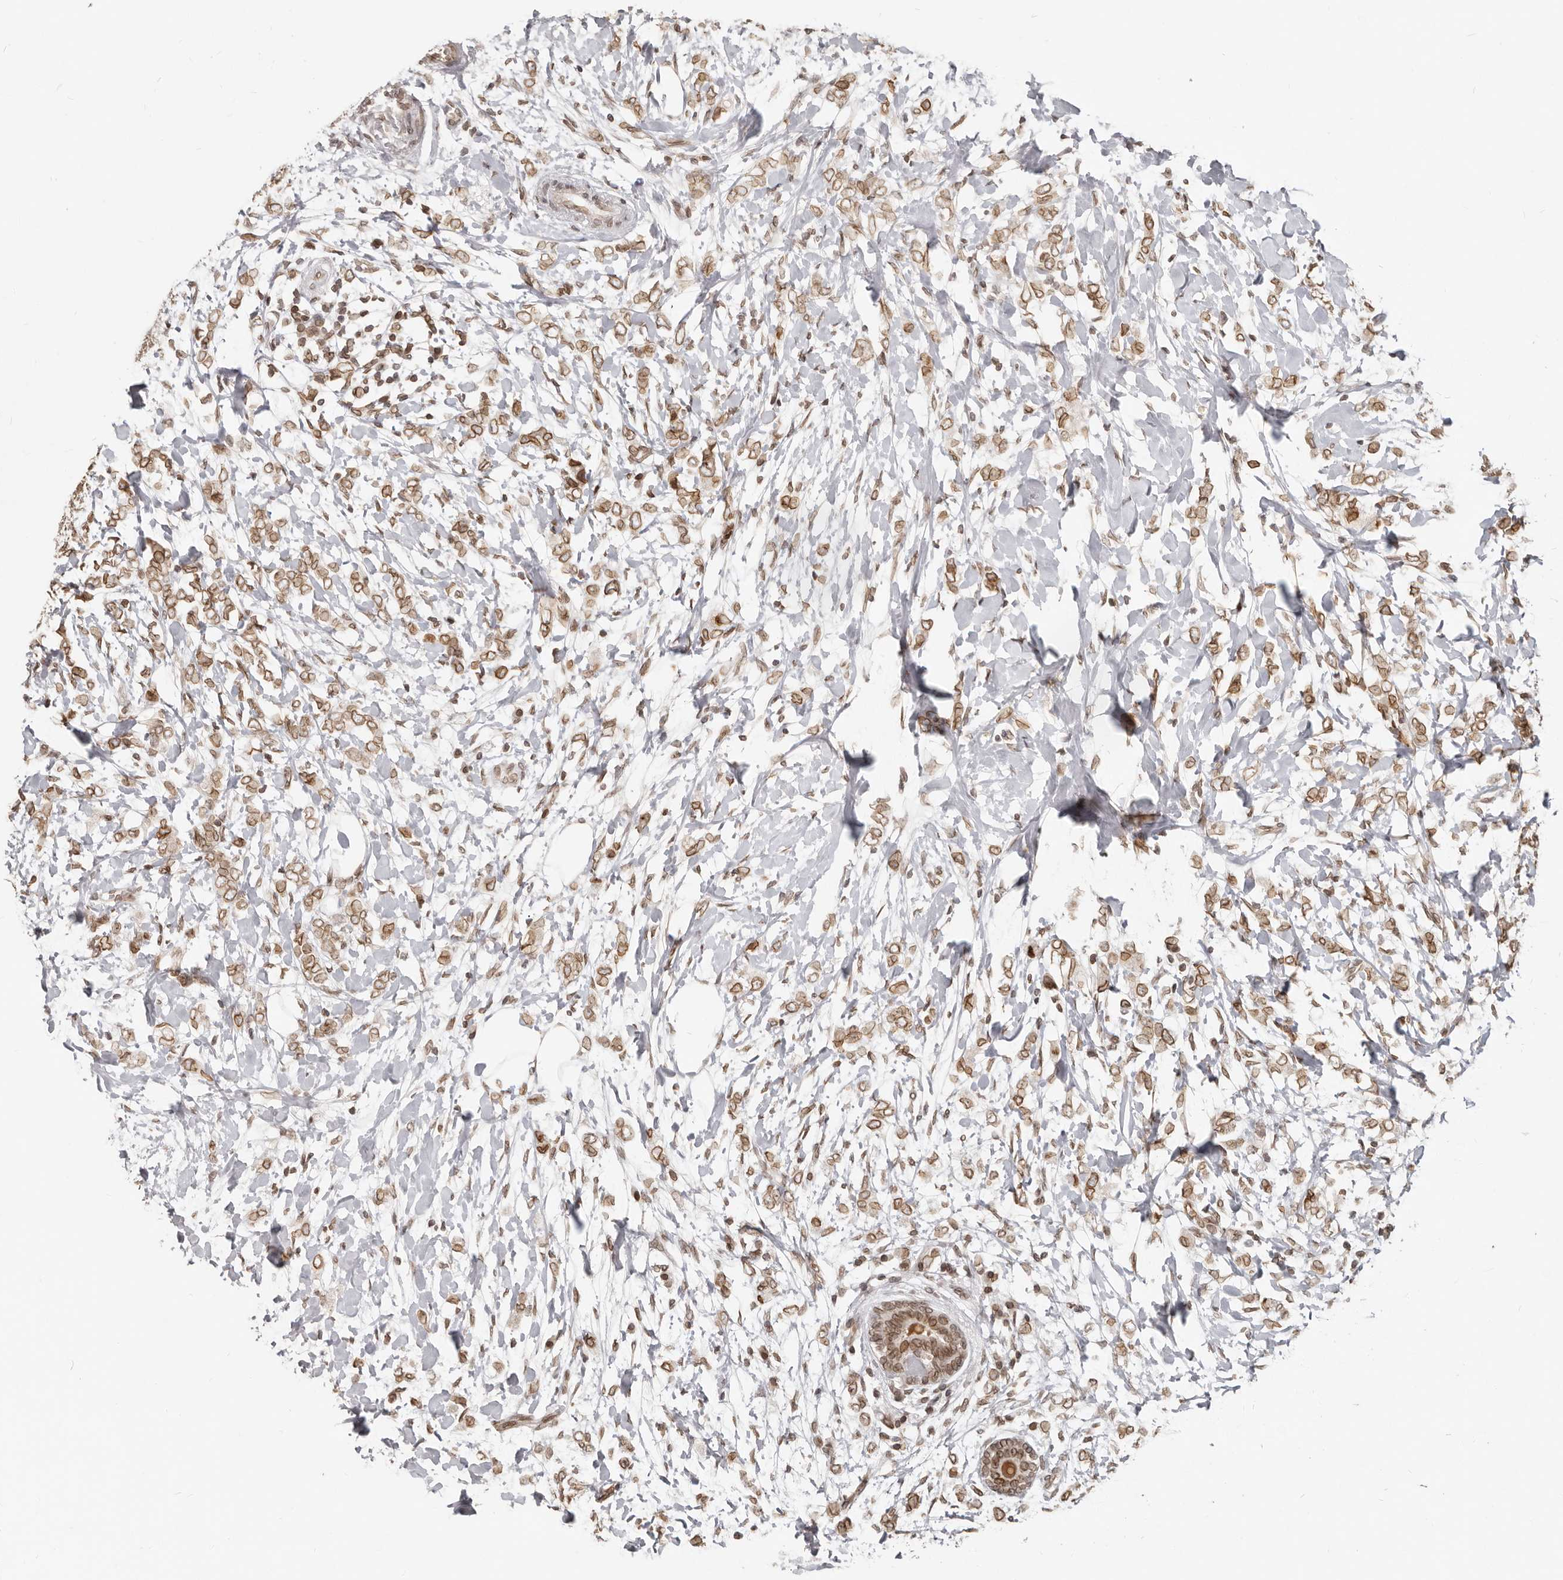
{"staining": {"intensity": "moderate", "quantity": ">75%", "location": "cytoplasmic/membranous,nuclear"}, "tissue": "breast cancer", "cell_type": "Tumor cells", "image_type": "cancer", "snomed": [{"axis": "morphology", "description": "Normal tissue, NOS"}, {"axis": "morphology", "description": "Lobular carcinoma"}, {"axis": "topography", "description": "Breast"}], "caption": "Immunohistochemical staining of human breast cancer (lobular carcinoma) displays medium levels of moderate cytoplasmic/membranous and nuclear positivity in about >75% of tumor cells.", "gene": "NUP153", "patient": {"sex": "female", "age": 47}}